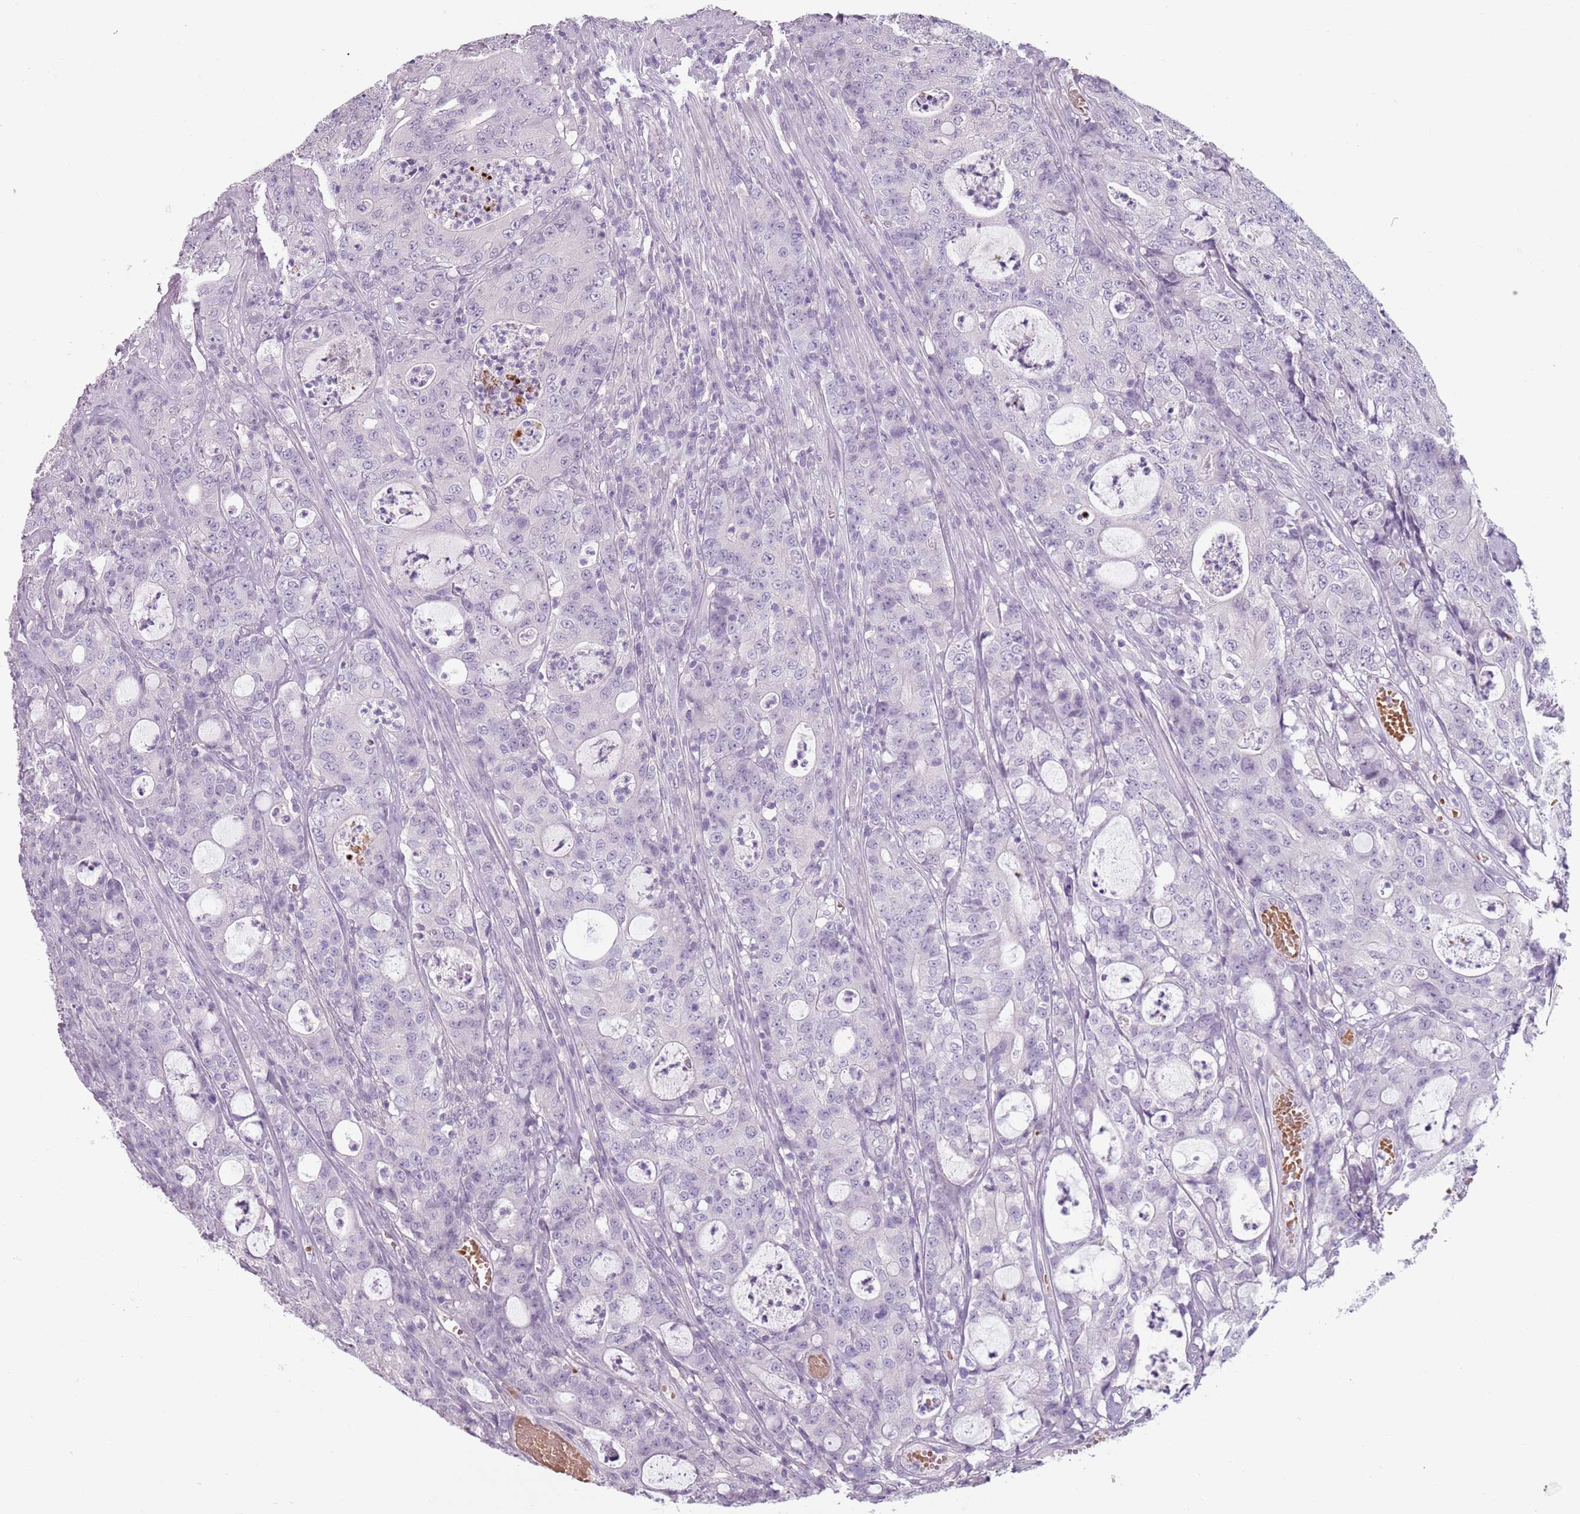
{"staining": {"intensity": "negative", "quantity": "none", "location": "none"}, "tissue": "colorectal cancer", "cell_type": "Tumor cells", "image_type": "cancer", "snomed": [{"axis": "morphology", "description": "Adenocarcinoma, NOS"}, {"axis": "topography", "description": "Colon"}], "caption": "This is an immunohistochemistry (IHC) image of colorectal cancer (adenocarcinoma). There is no staining in tumor cells.", "gene": "PIEZO1", "patient": {"sex": "male", "age": 83}}